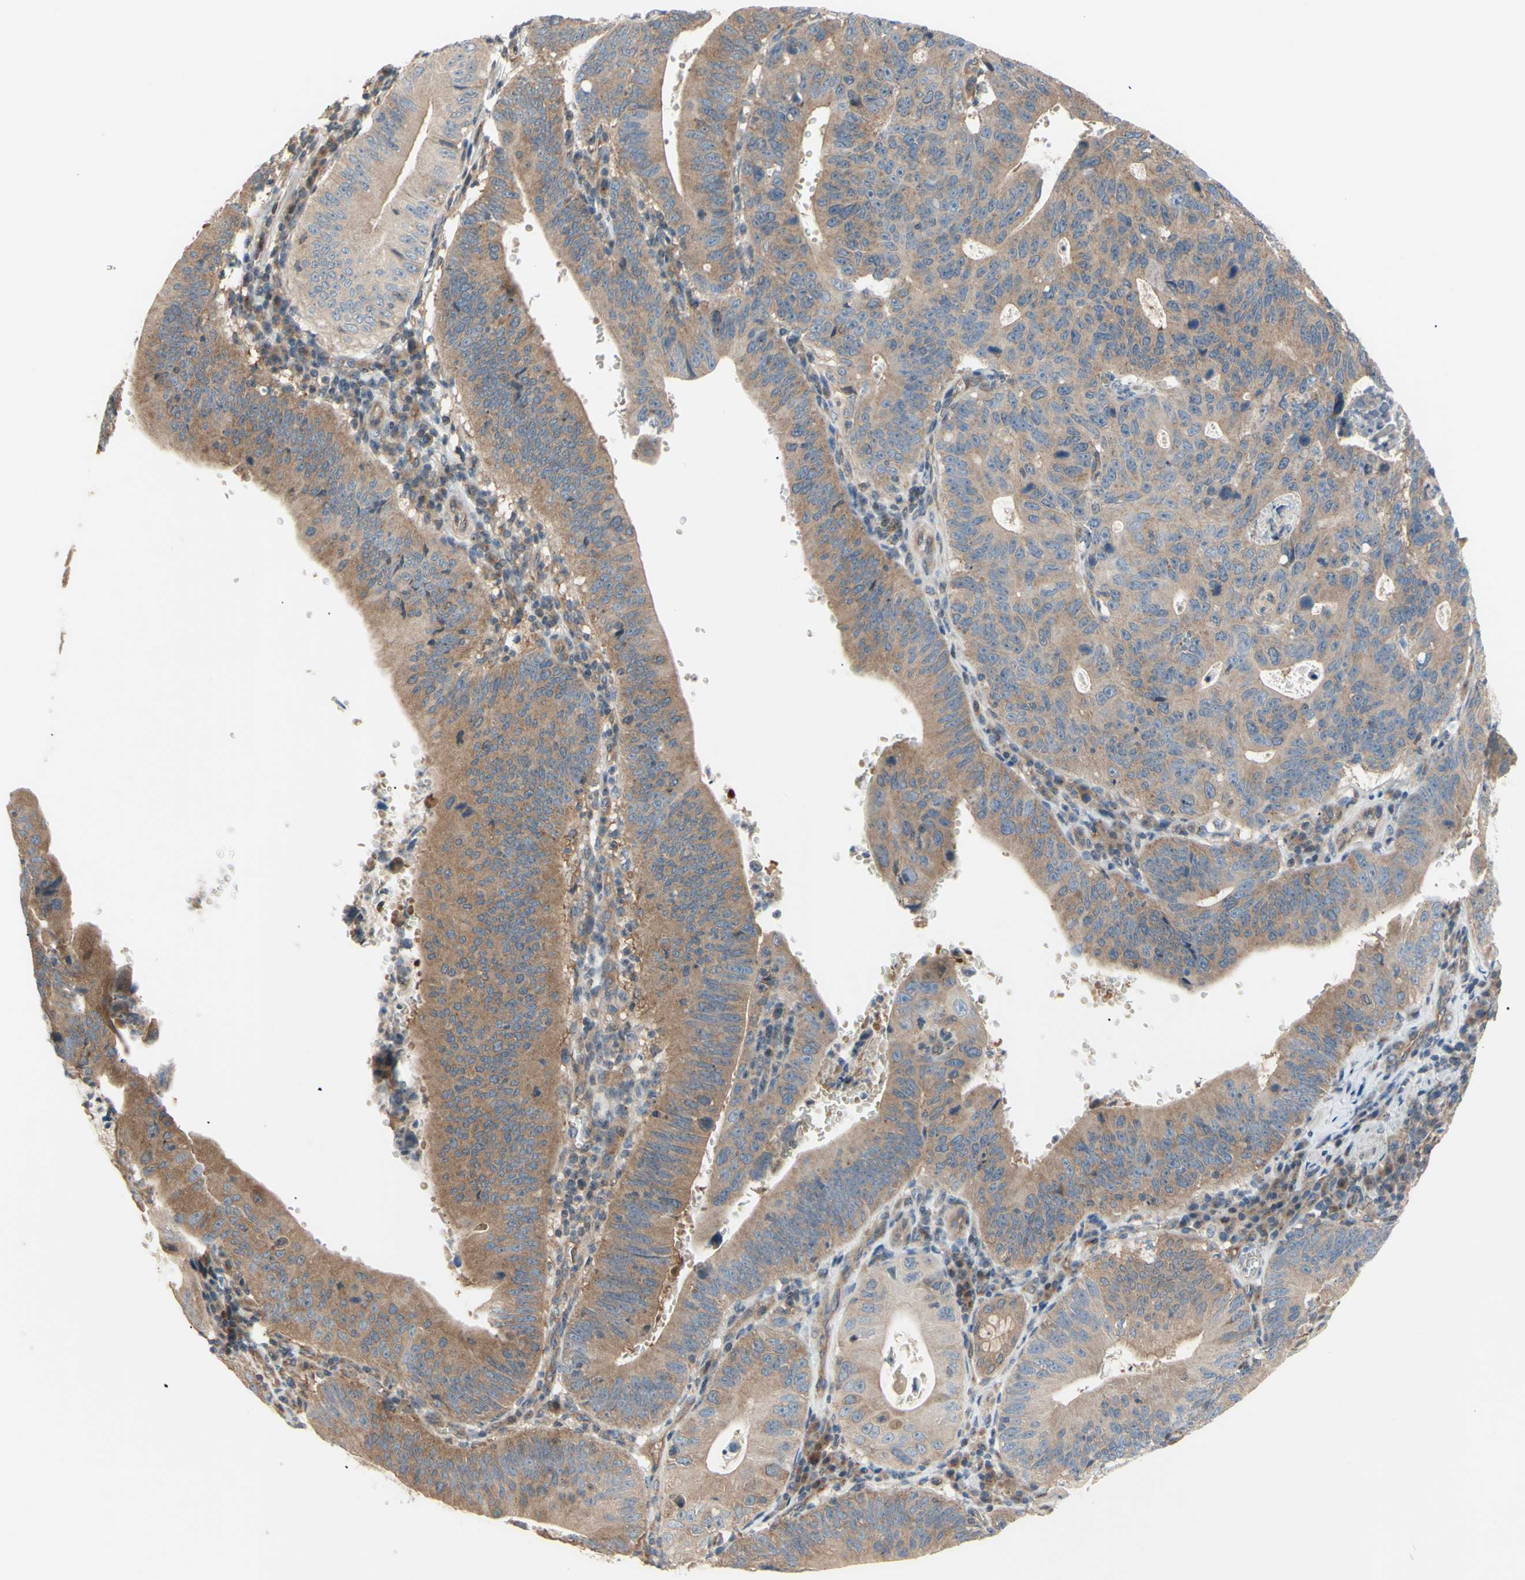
{"staining": {"intensity": "moderate", "quantity": ">75%", "location": "cytoplasmic/membranous"}, "tissue": "stomach cancer", "cell_type": "Tumor cells", "image_type": "cancer", "snomed": [{"axis": "morphology", "description": "Adenocarcinoma, NOS"}, {"axis": "topography", "description": "Stomach"}], "caption": "Immunohistochemistry histopathology image of neoplastic tissue: stomach adenocarcinoma stained using immunohistochemistry (IHC) shows medium levels of moderate protein expression localized specifically in the cytoplasmic/membranous of tumor cells, appearing as a cytoplasmic/membranous brown color.", "gene": "DYNLRB1", "patient": {"sex": "male", "age": 59}}